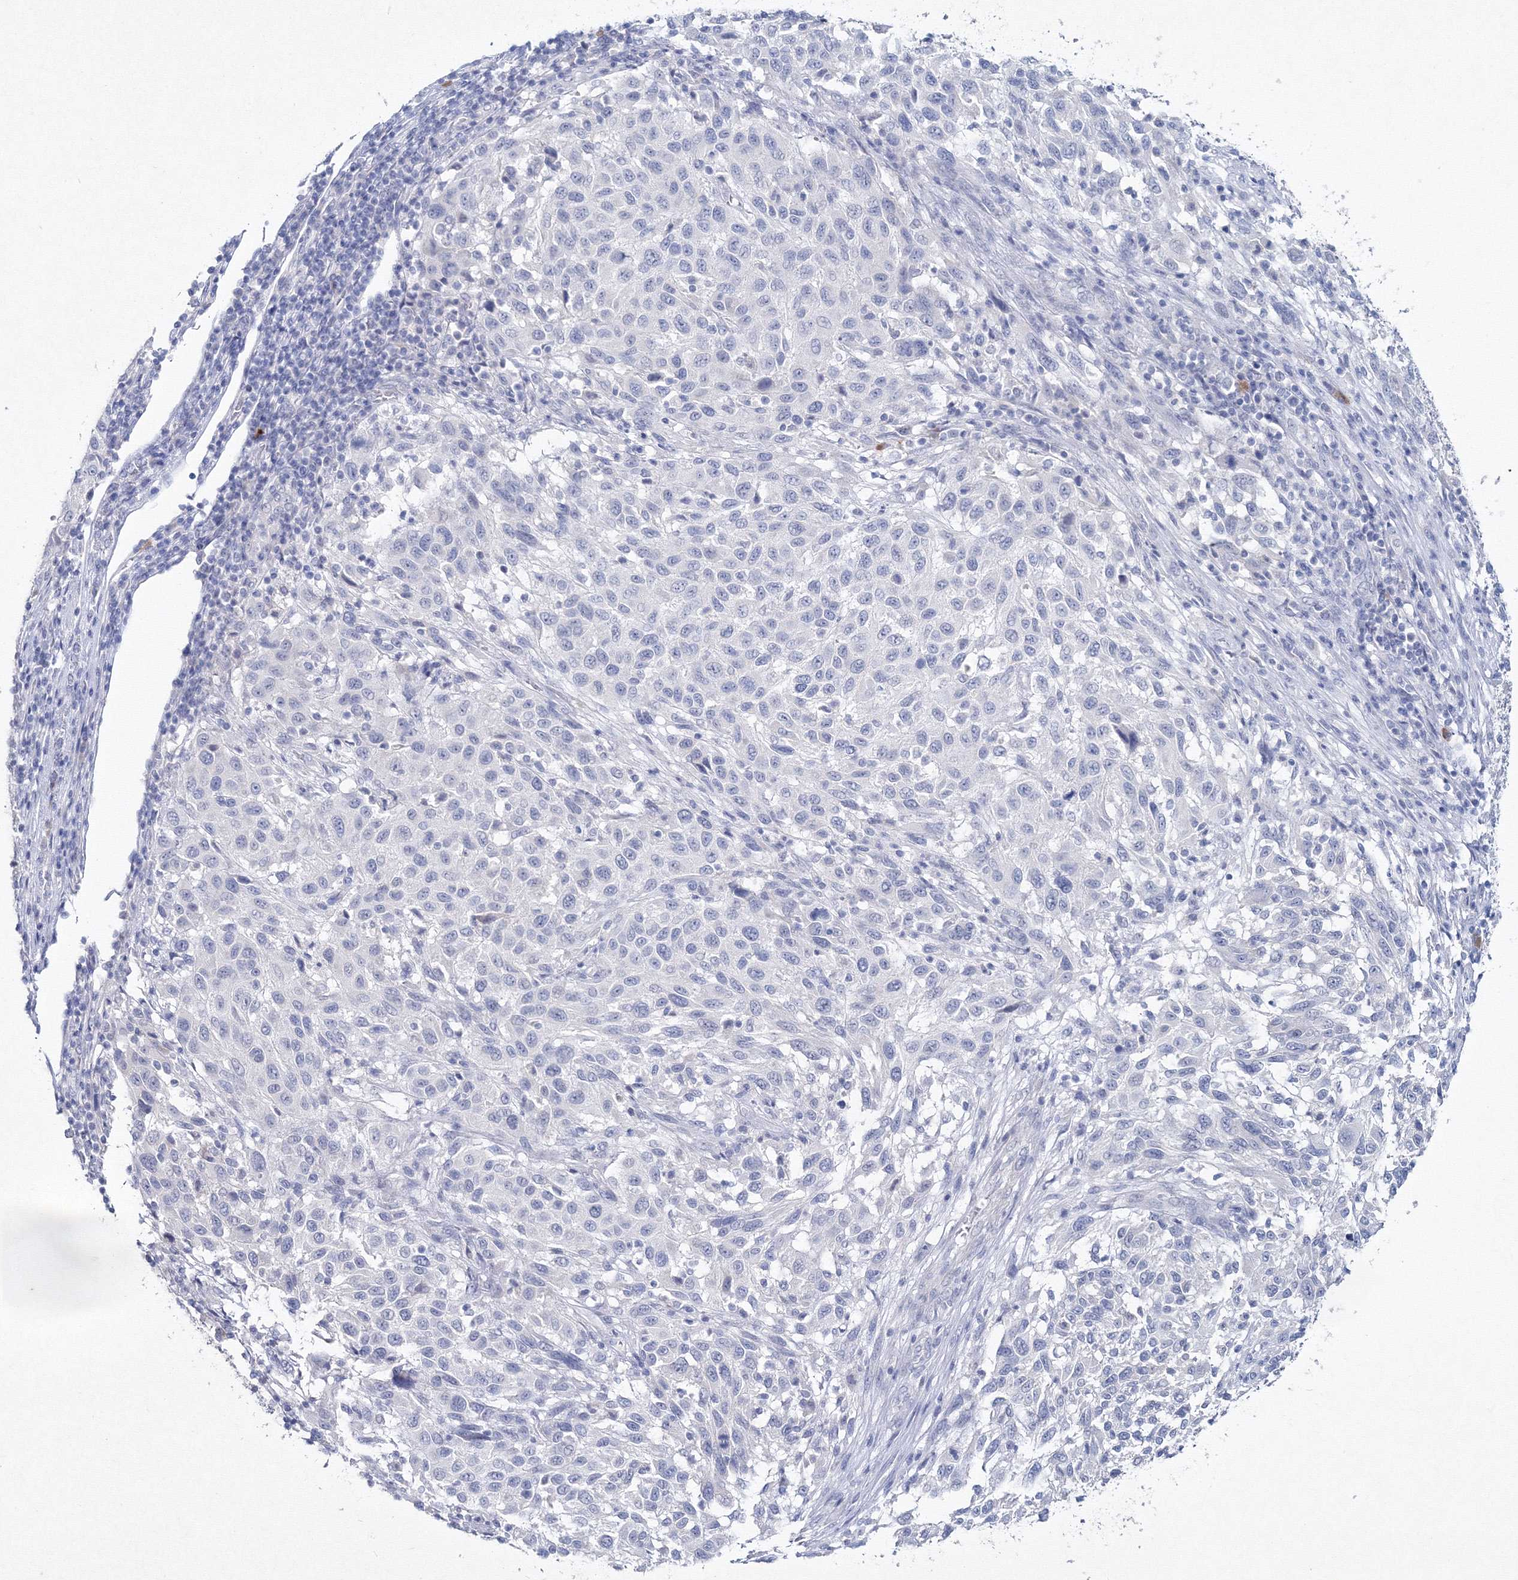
{"staining": {"intensity": "negative", "quantity": "none", "location": "none"}, "tissue": "melanoma", "cell_type": "Tumor cells", "image_type": "cancer", "snomed": [{"axis": "morphology", "description": "Malignant melanoma, Metastatic site"}, {"axis": "topography", "description": "Lymph node"}], "caption": "DAB (3,3'-diaminobenzidine) immunohistochemical staining of melanoma exhibits no significant positivity in tumor cells.", "gene": "GCKR", "patient": {"sex": "male", "age": 61}}